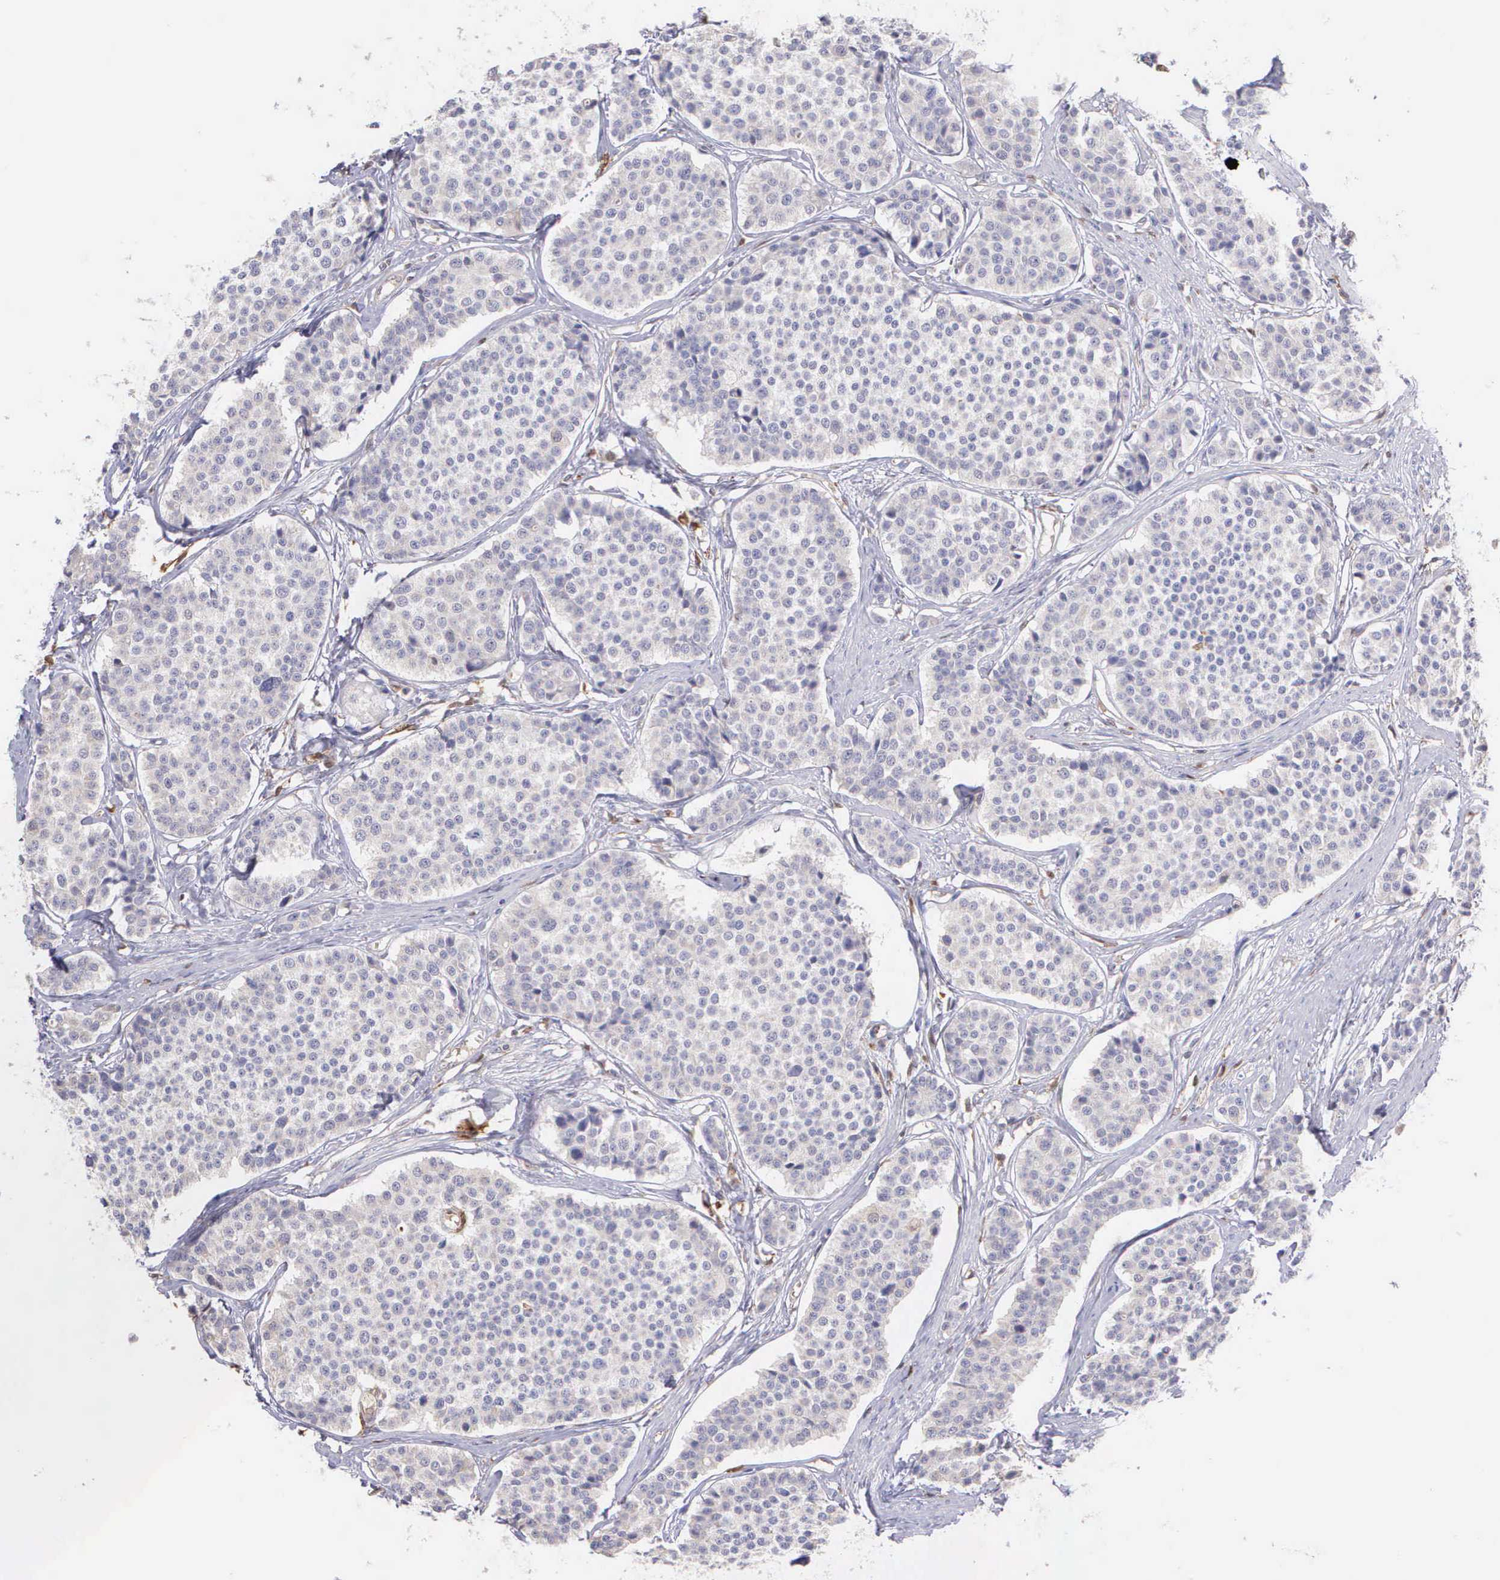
{"staining": {"intensity": "negative", "quantity": "none", "location": "none"}, "tissue": "carcinoid", "cell_type": "Tumor cells", "image_type": "cancer", "snomed": [{"axis": "morphology", "description": "Carcinoid, malignant, NOS"}, {"axis": "topography", "description": "Small intestine"}], "caption": "This is an IHC photomicrograph of human carcinoid. There is no expression in tumor cells.", "gene": "BID", "patient": {"sex": "male", "age": 60}}